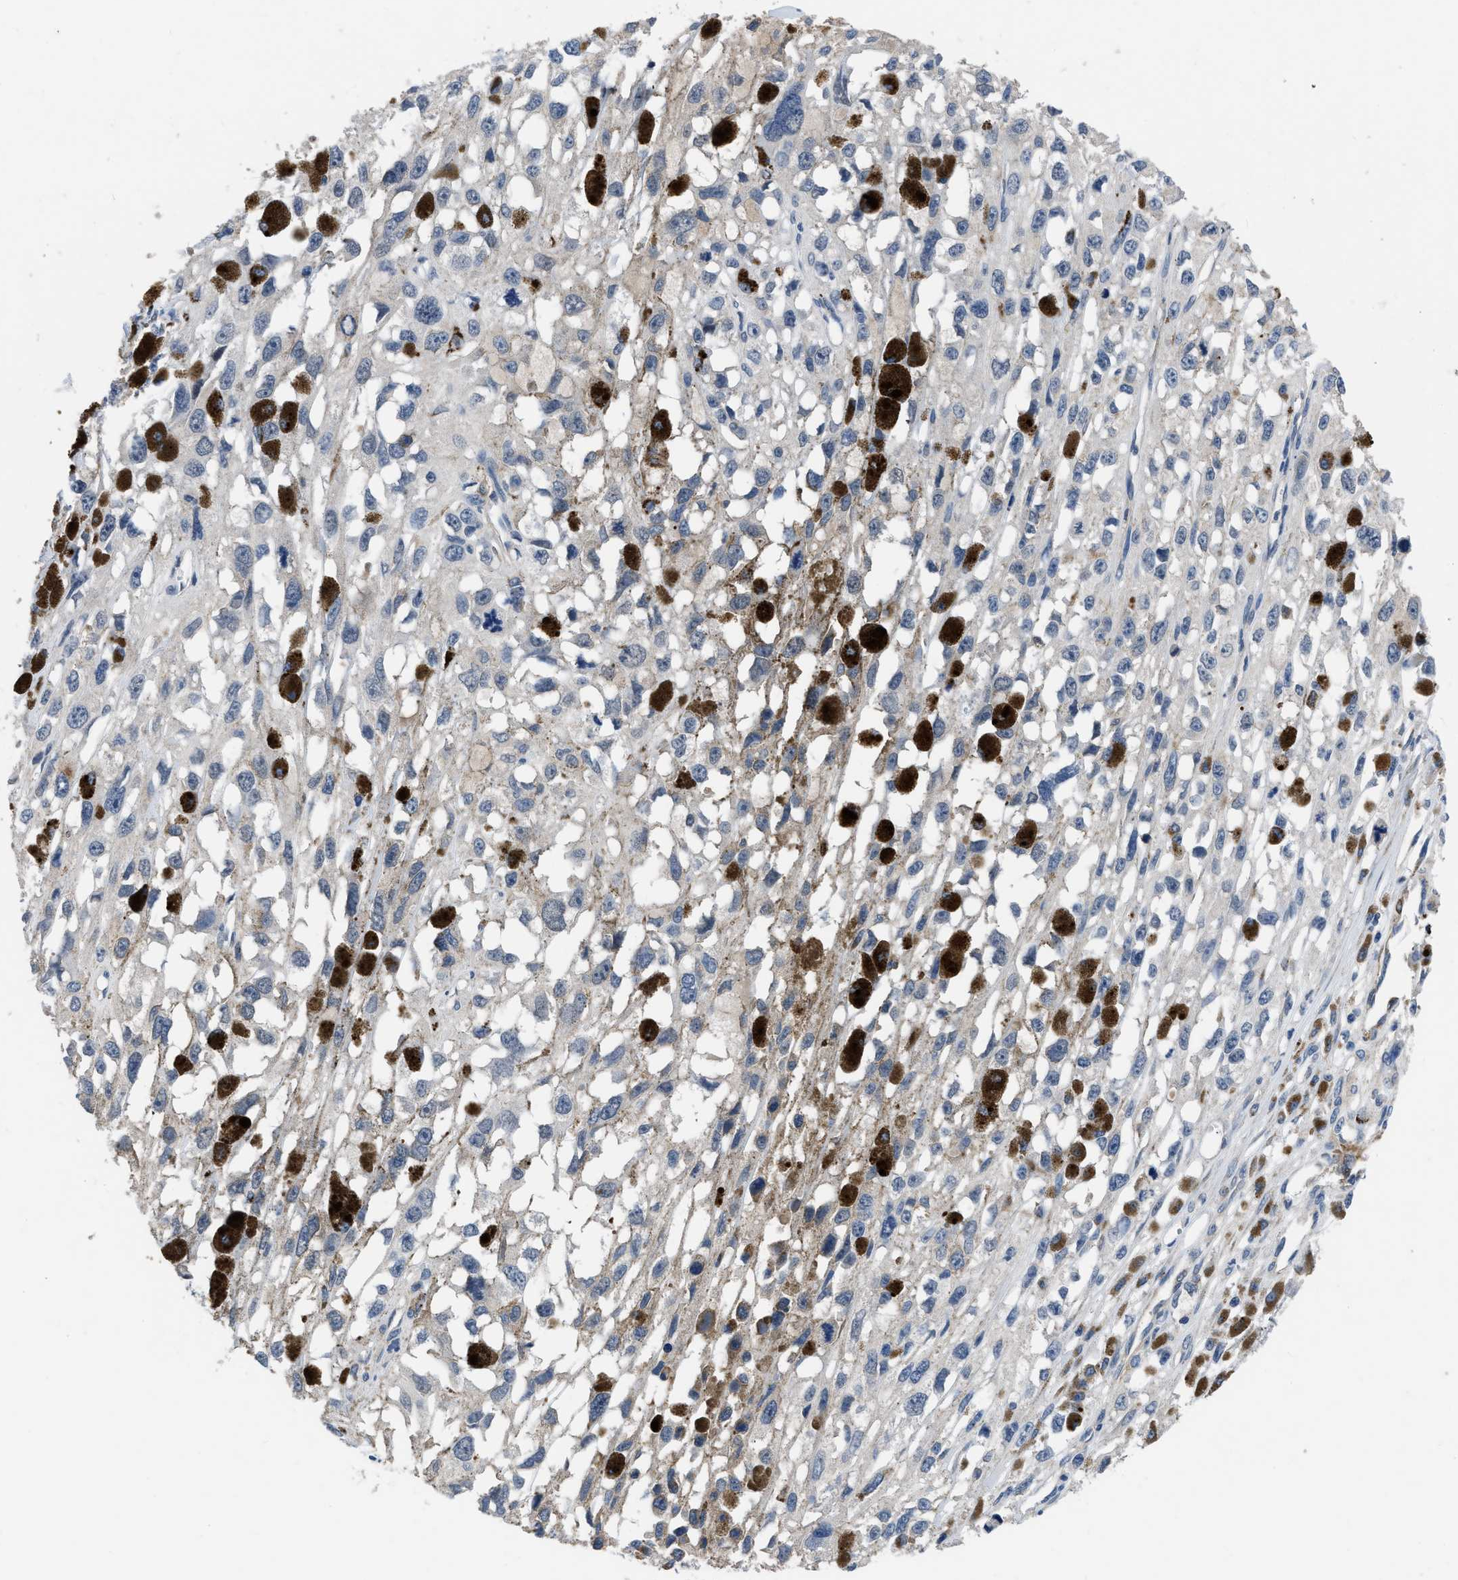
{"staining": {"intensity": "negative", "quantity": "none", "location": "none"}, "tissue": "melanoma", "cell_type": "Tumor cells", "image_type": "cancer", "snomed": [{"axis": "morphology", "description": "Malignant melanoma, Metastatic site"}, {"axis": "topography", "description": "Lymph node"}], "caption": "An image of melanoma stained for a protein demonstrates no brown staining in tumor cells. (DAB immunohistochemistry (IHC) visualized using brightfield microscopy, high magnification).", "gene": "LANCL2", "patient": {"sex": "male", "age": 59}}